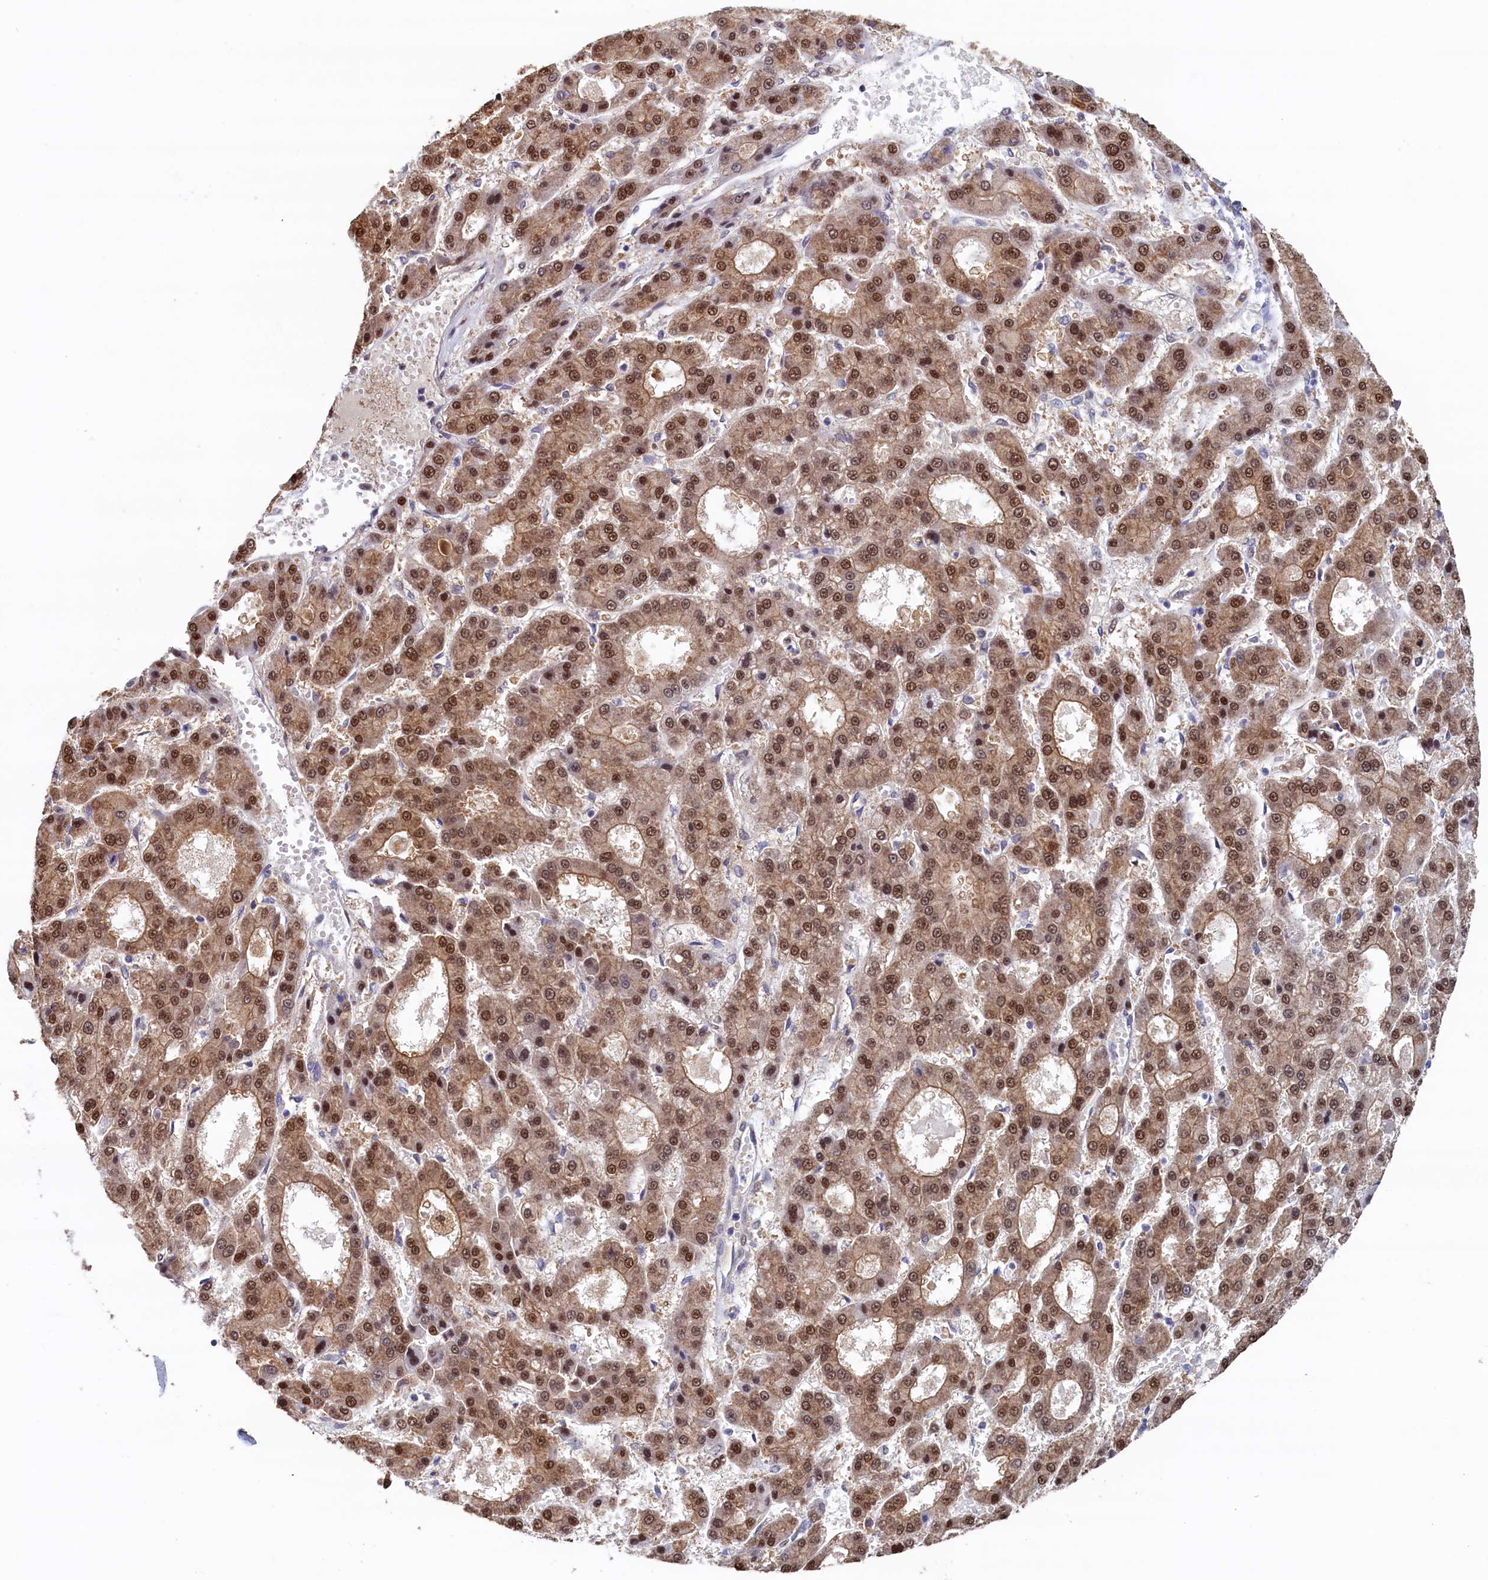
{"staining": {"intensity": "moderate", "quantity": ">75%", "location": "cytoplasmic/membranous,nuclear"}, "tissue": "liver cancer", "cell_type": "Tumor cells", "image_type": "cancer", "snomed": [{"axis": "morphology", "description": "Carcinoma, Hepatocellular, NOS"}, {"axis": "topography", "description": "Liver"}], "caption": "IHC histopathology image of neoplastic tissue: human liver cancer (hepatocellular carcinoma) stained using immunohistochemistry demonstrates medium levels of moderate protein expression localized specifically in the cytoplasmic/membranous and nuclear of tumor cells, appearing as a cytoplasmic/membranous and nuclear brown color.", "gene": "AHCY", "patient": {"sex": "male", "age": 70}}